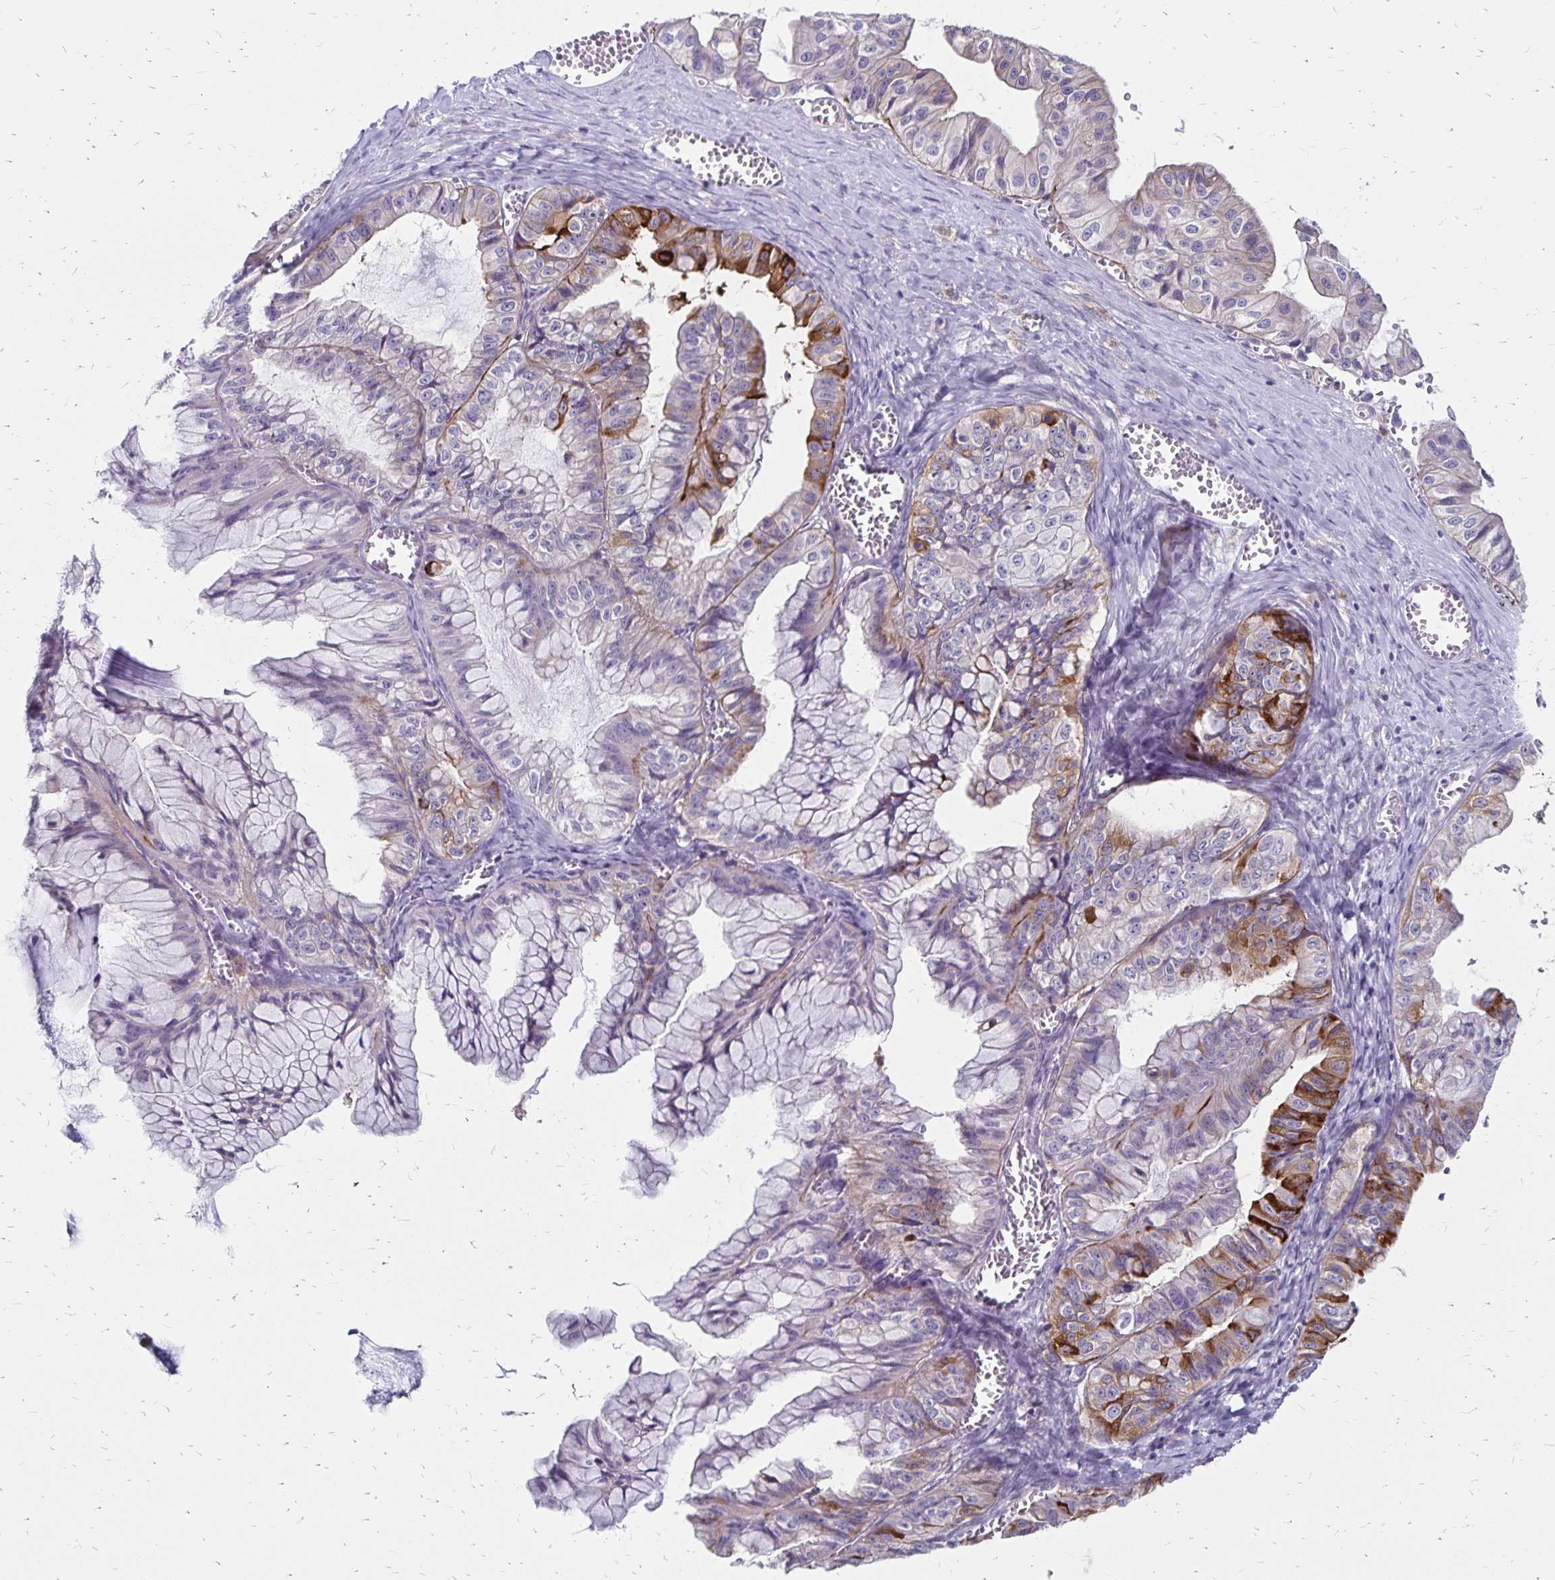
{"staining": {"intensity": "moderate", "quantity": "<25%", "location": "cytoplasmic/membranous"}, "tissue": "ovarian cancer", "cell_type": "Tumor cells", "image_type": "cancer", "snomed": [{"axis": "morphology", "description": "Cystadenocarcinoma, mucinous, NOS"}, {"axis": "topography", "description": "Ovary"}], "caption": "DAB immunohistochemical staining of human ovarian cancer (mucinous cystadenocarcinoma) displays moderate cytoplasmic/membranous protein positivity in about <25% of tumor cells.", "gene": "TNS3", "patient": {"sex": "female", "age": 72}}